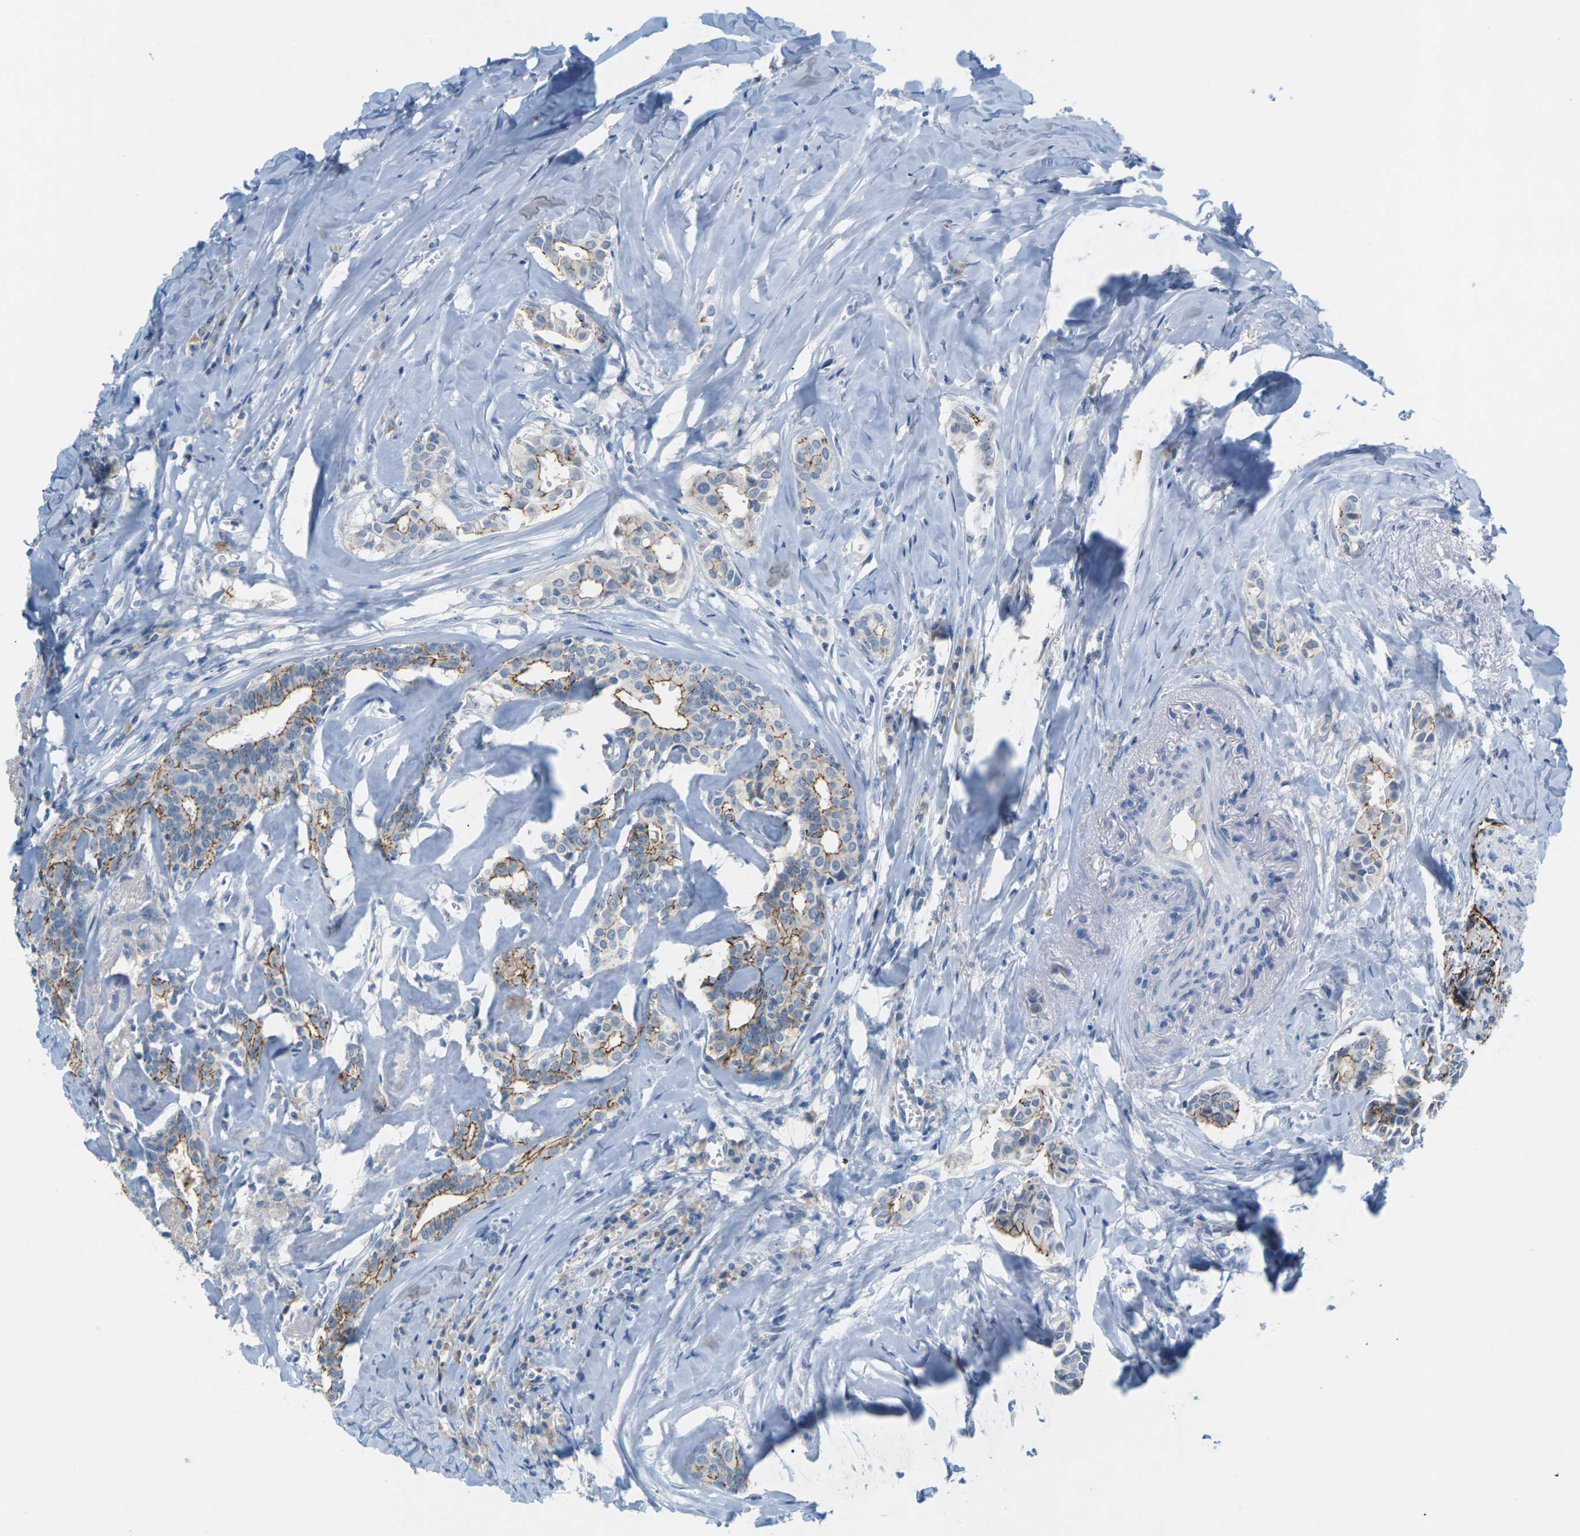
{"staining": {"intensity": "moderate", "quantity": "25%-75%", "location": "cytoplasmic/membranous"}, "tissue": "head and neck cancer", "cell_type": "Tumor cells", "image_type": "cancer", "snomed": [{"axis": "morphology", "description": "Adenocarcinoma, NOS"}, {"axis": "topography", "description": "Salivary gland"}, {"axis": "topography", "description": "Head-Neck"}], "caption": "Protein expression analysis of human head and neck adenocarcinoma reveals moderate cytoplasmic/membranous positivity in approximately 25%-75% of tumor cells.", "gene": "CLDN3", "patient": {"sex": "female", "age": 59}}